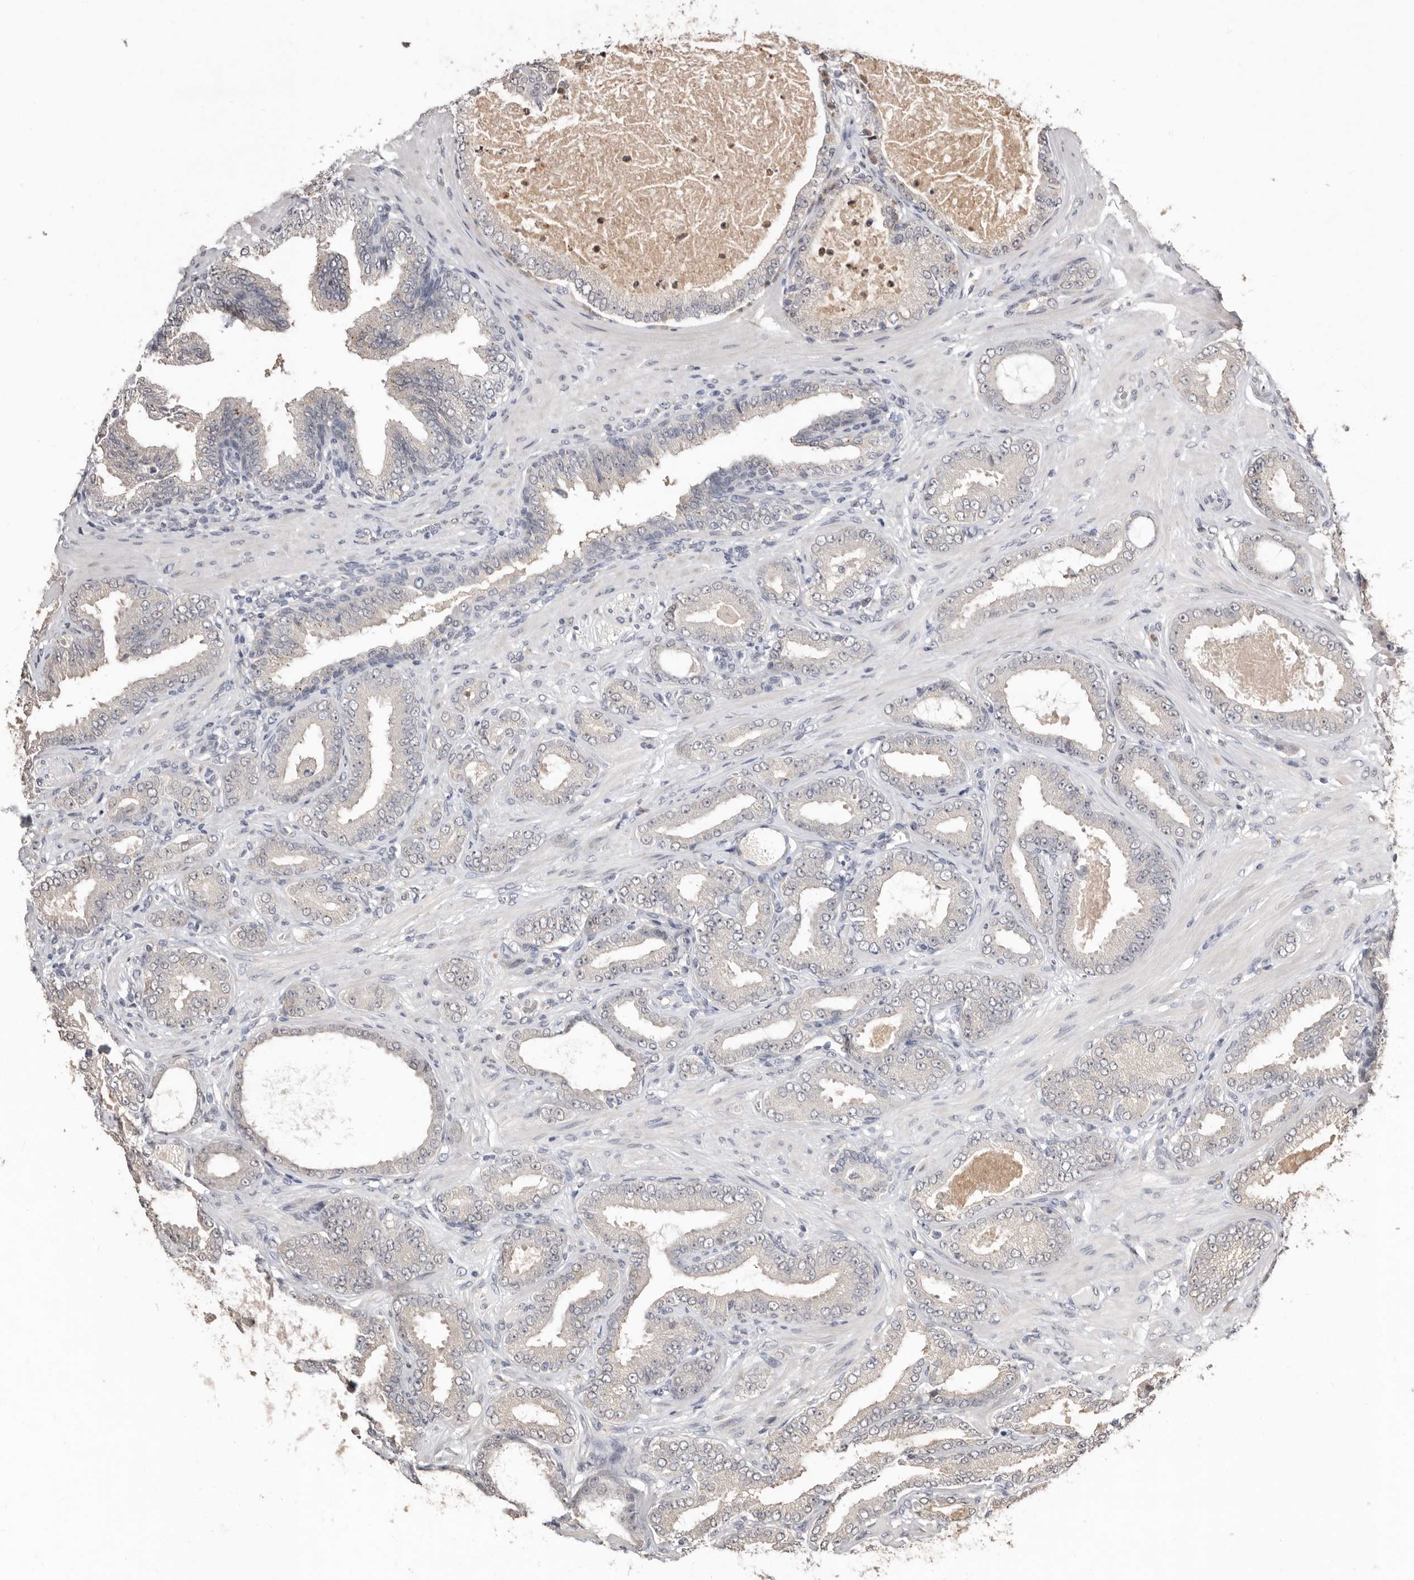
{"staining": {"intensity": "negative", "quantity": "none", "location": "none"}, "tissue": "prostate cancer", "cell_type": "Tumor cells", "image_type": "cancer", "snomed": [{"axis": "morphology", "description": "Adenocarcinoma, Low grade"}, {"axis": "topography", "description": "Prostate"}], "caption": "Tumor cells show no significant staining in prostate adenocarcinoma (low-grade). (DAB IHC visualized using brightfield microscopy, high magnification).", "gene": "SULT1E1", "patient": {"sex": "male", "age": 63}}